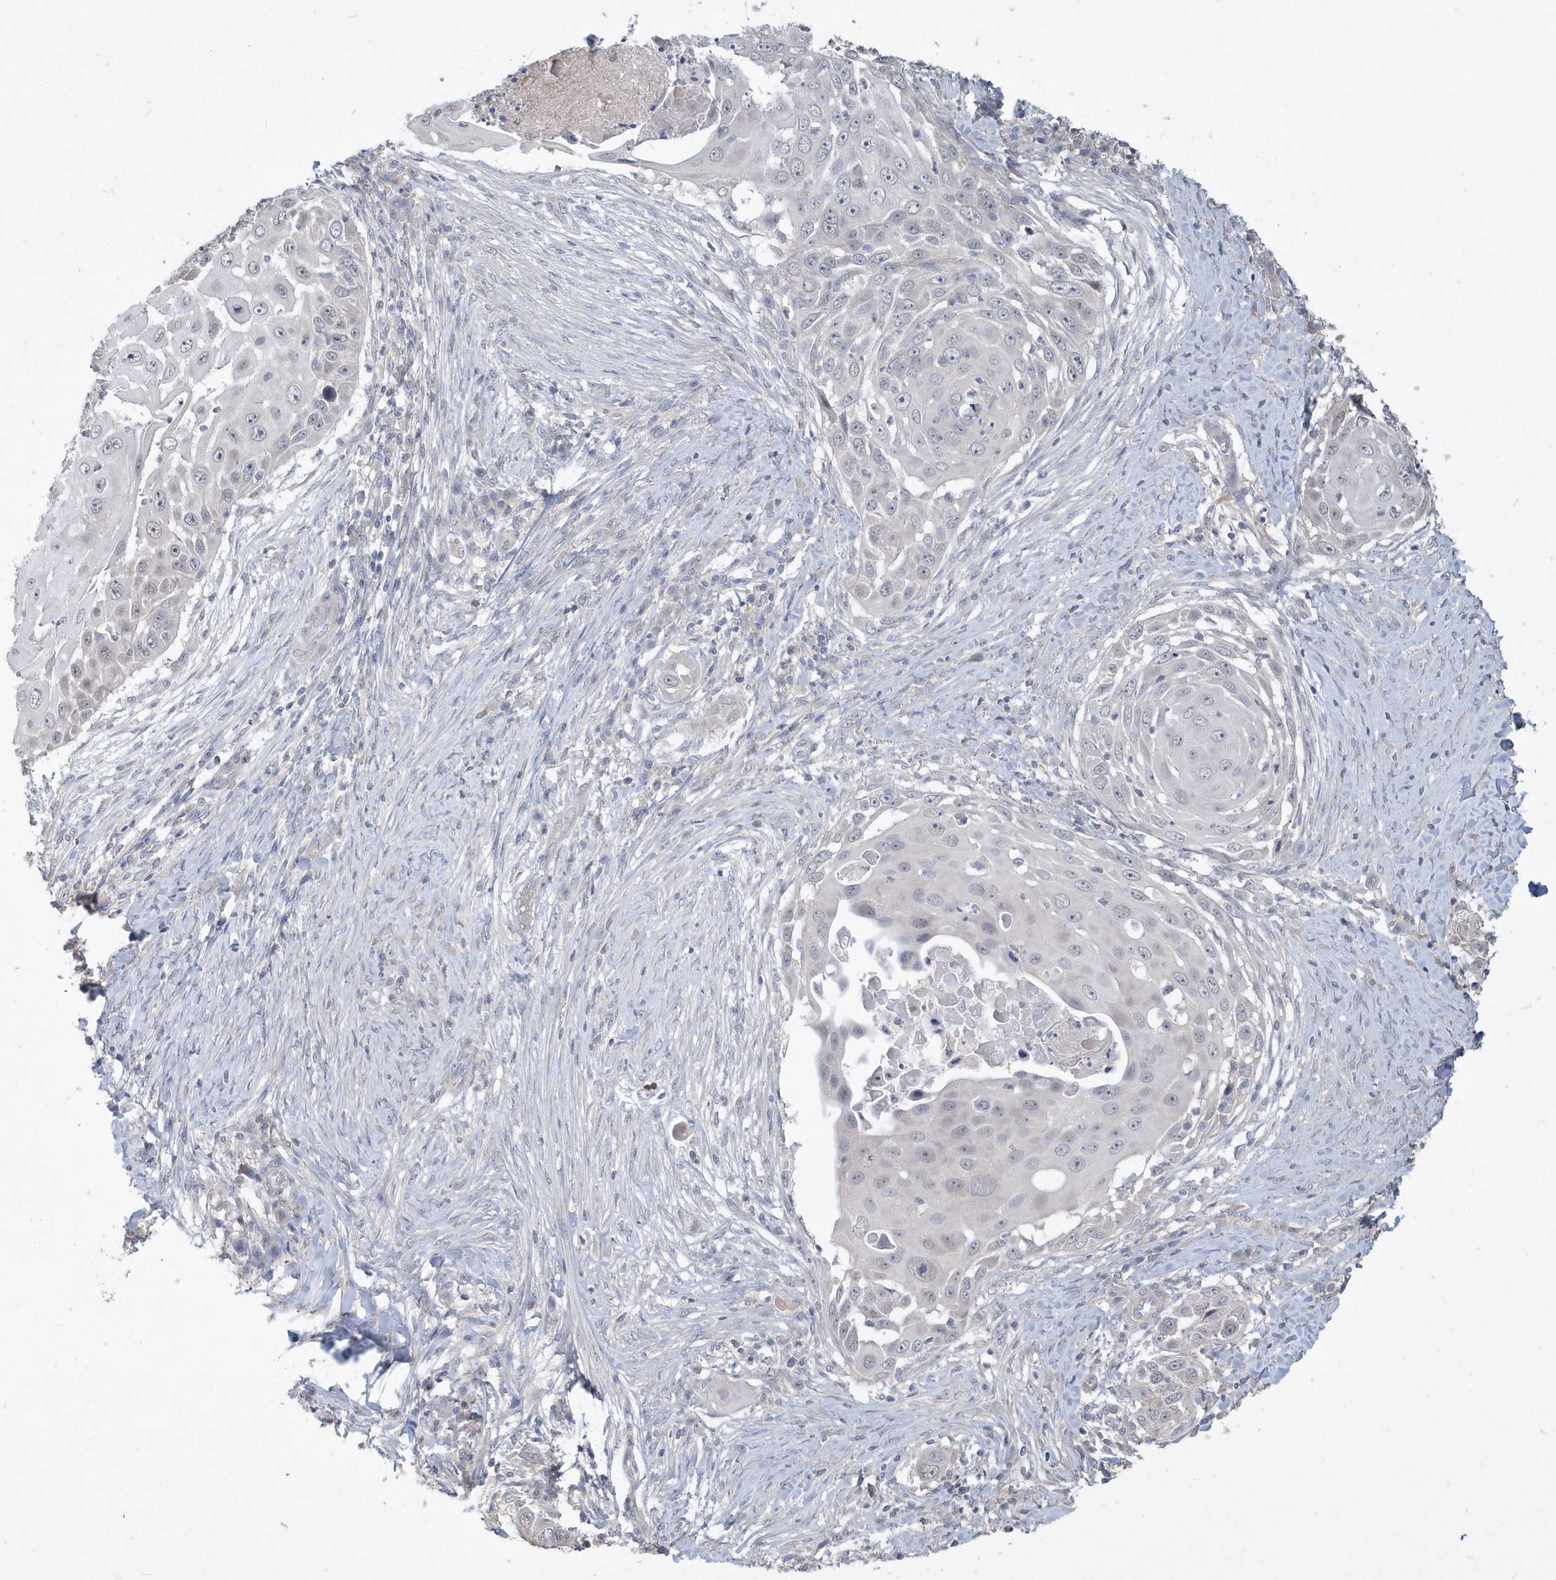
{"staining": {"intensity": "negative", "quantity": "none", "location": "none"}, "tissue": "skin cancer", "cell_type": "Tumor cells", "image_type": "cancer", "snomed": [{"axis": "morphology", "description": "Squamous cell carcinoma, NOS"}, {"axis": "topography", "description": "Skin"}], "caption": "DAB (3,3'-diaminobenzidine) immunohistochemical staining of human skin cancer (squamous cell carcinoma) exhibits no significant positivity in tumor cells.", "gene": "TSPEAR", "patient": {"sex": "female", "age": 44}}